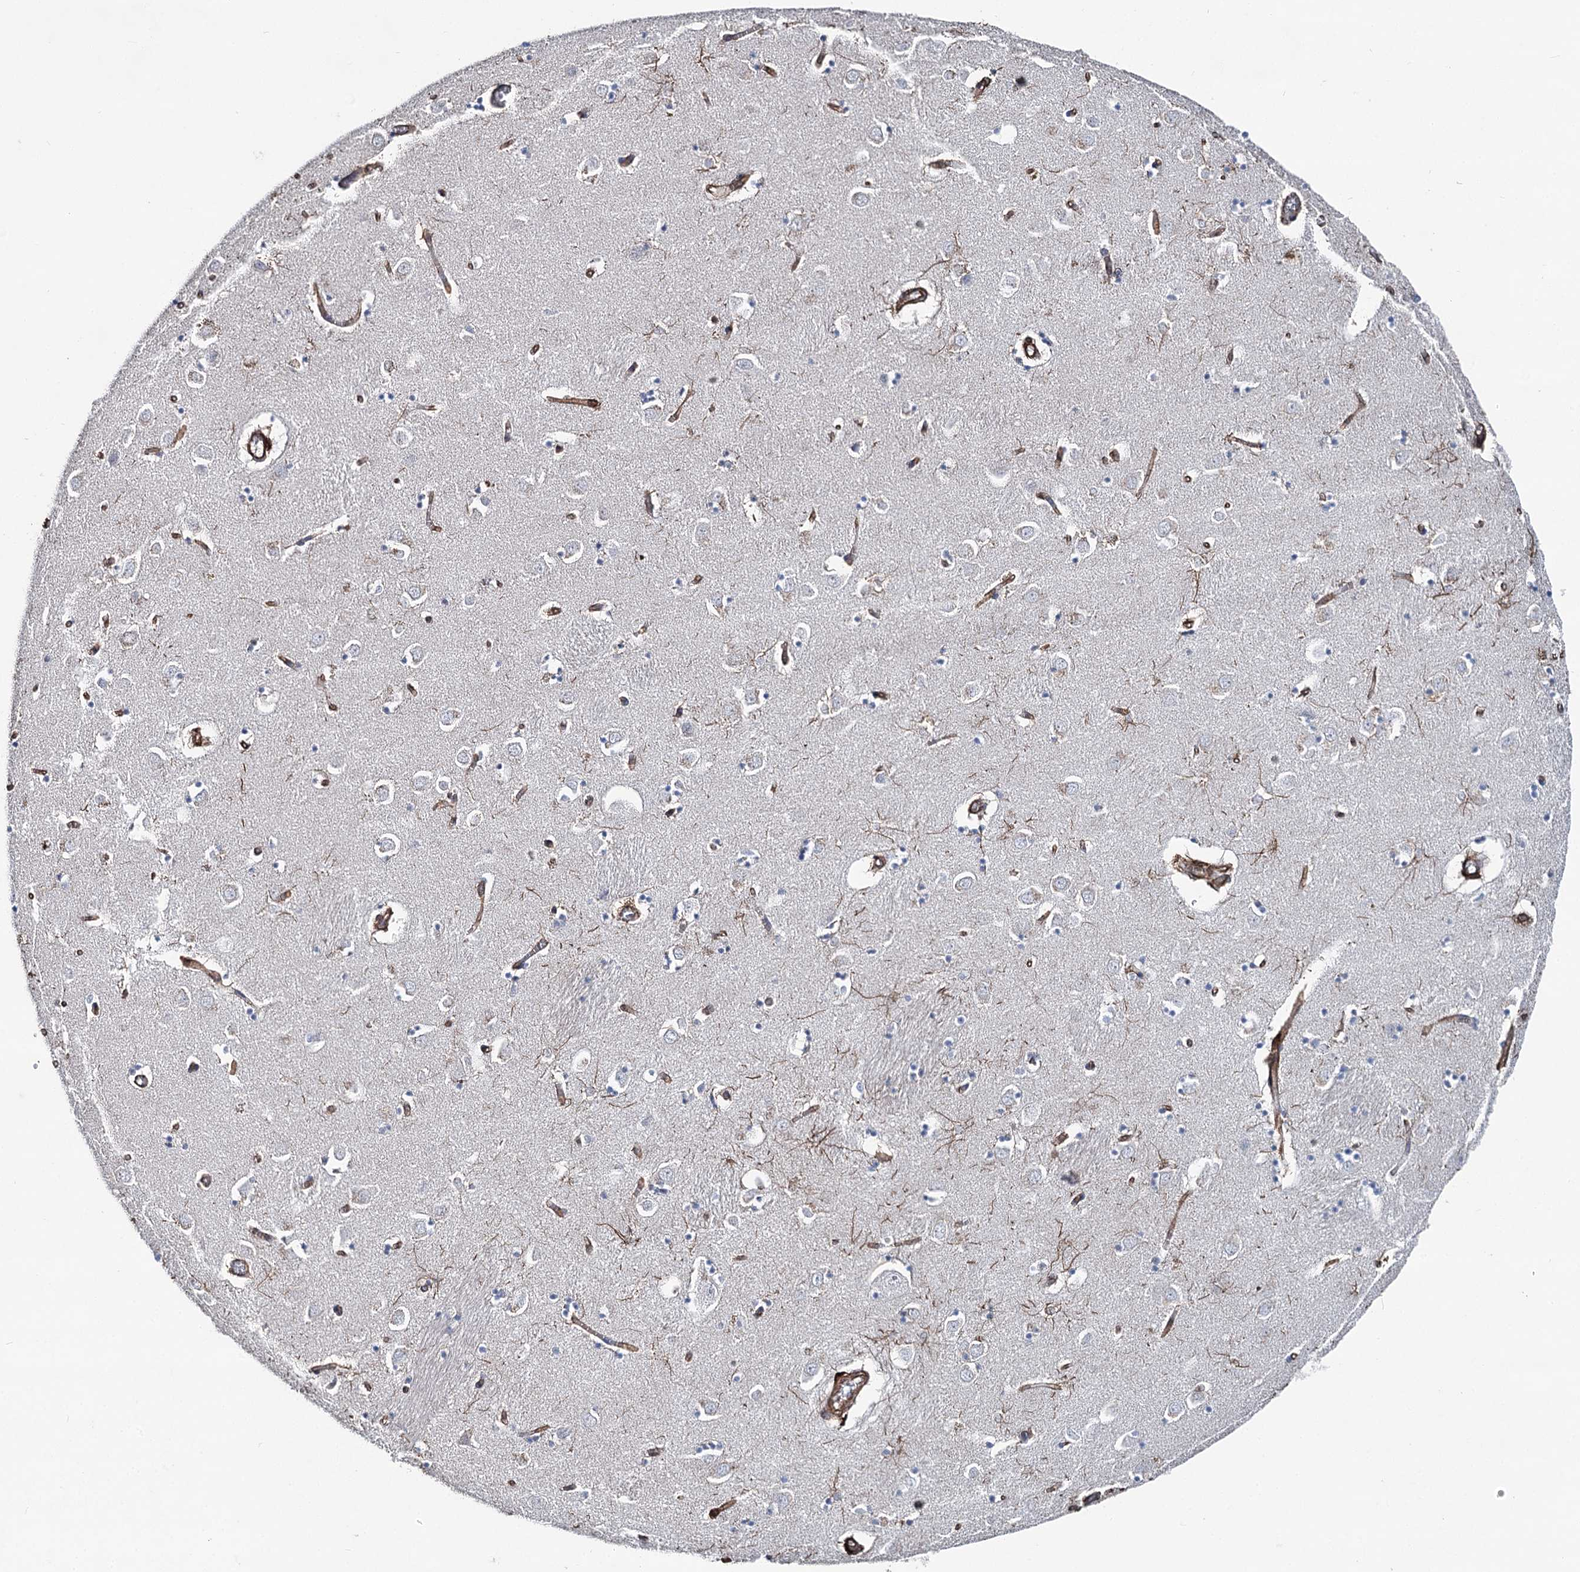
{"staining": {"intensity": "negative", "quantity": "none", "location": "none"}, "tissue": "caudate", "cell_type": "Glial cells", "image_type": "normal", "snomed": [{"axis": "morphology", "description": "Normal tissue, NOS"}, {"axis": "topography", "description": "Lateral ventricle wall"}], "caption": "Immunohistochemistry (IHC) histopathology image of unremarkable caudate stained for a protein (brown), which shows no expression in glial cells. (DAB (3,3'-diaminobenzidine) IHC with hematoxylin counter stain).", "gene": "CLEC4M", "patient": {"sex": "male", "age": 70}}